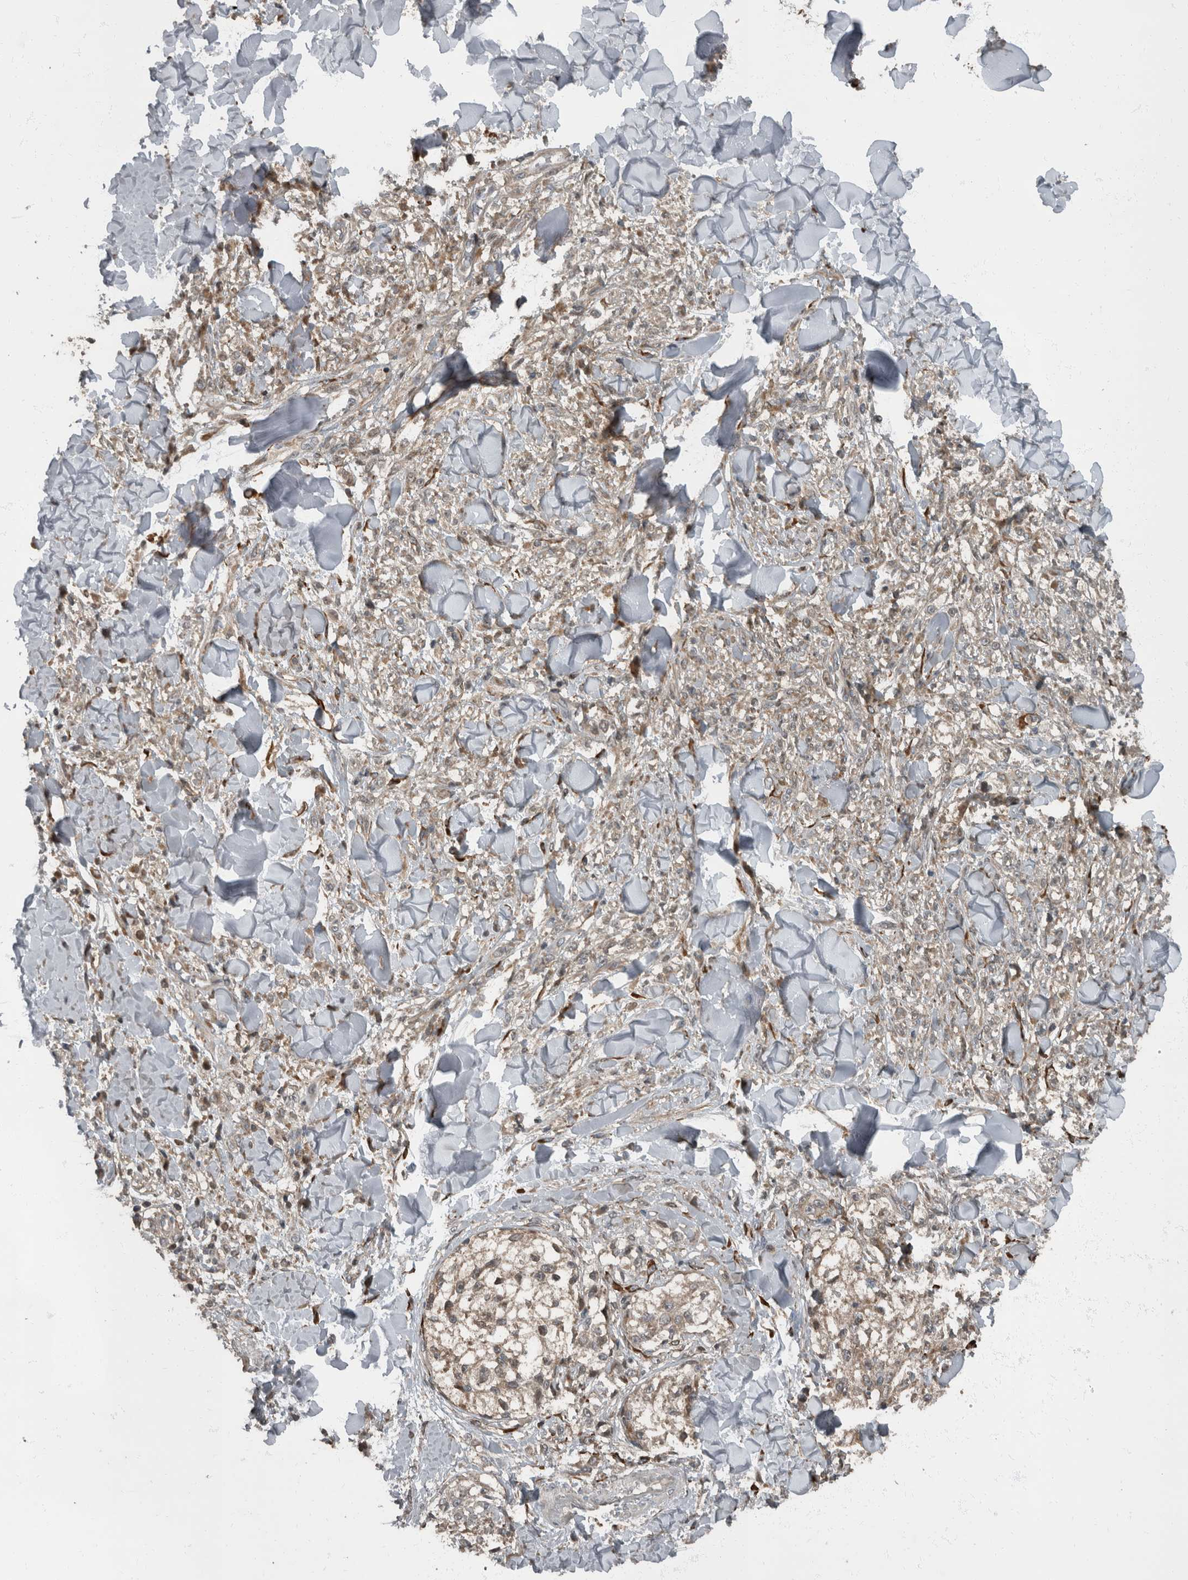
{"staining": {"intensity": "weak", "quantity": ">75%", "location": "cytoplasmic/membranous"}, "tissue": "melanoma", "cell_type": "Tumor cells", "image_type": "cancer", "snomed": [{"axis": "morphology", "description": "Malignant melanoma, NOS"}, {"axis": "topography", "description": "Skin of head"}], "caption": "Brown immunohistochemical staining in melanoma displays weak cytoplasmic/membranous staining in approximately >75% of tumor cells. Nuclei are stained in blue.", "gene": "RABGGTB", "patient": {"sex": "male", "age": 83}}